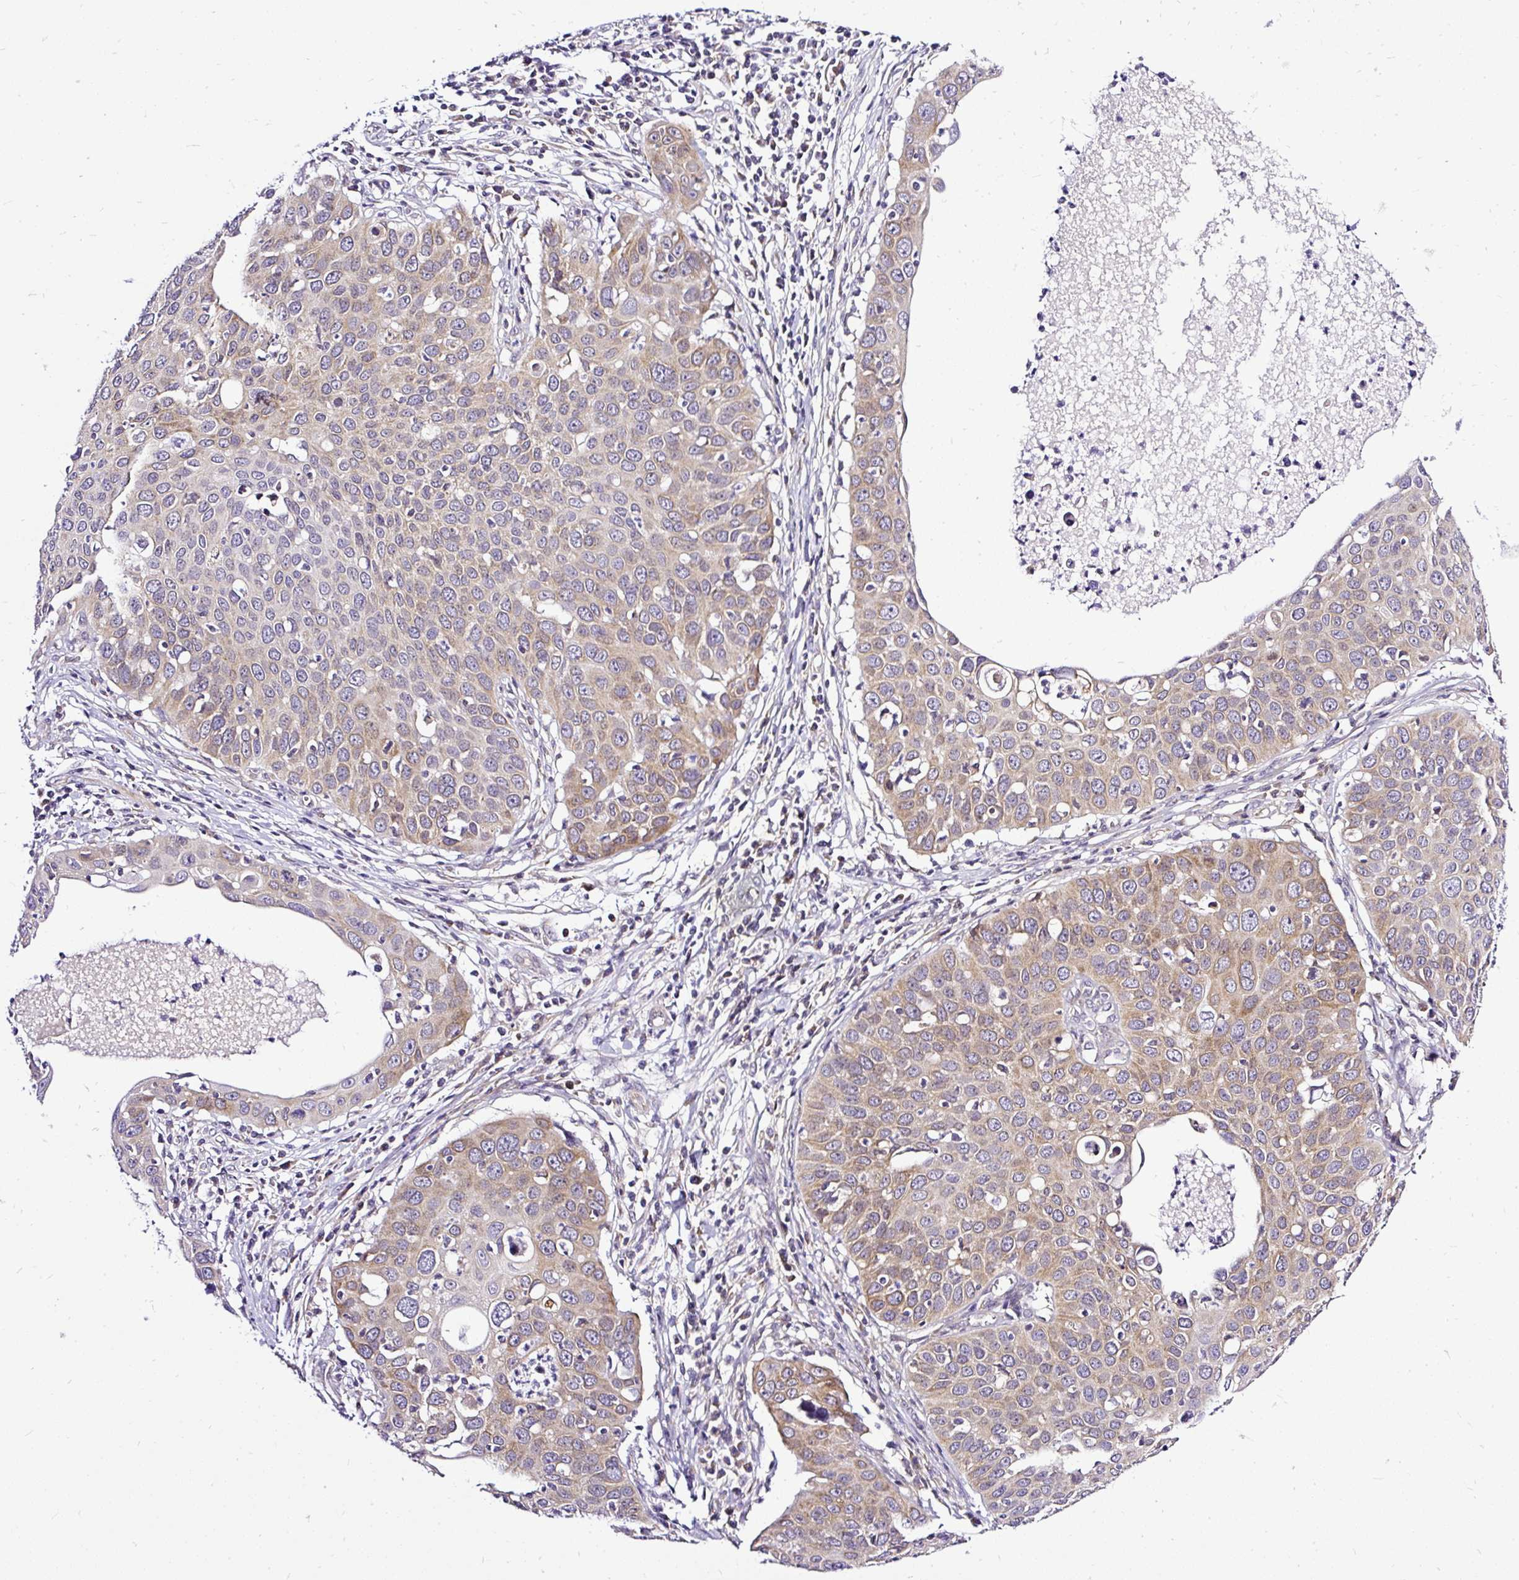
{"staining": {"intensity": "moderate", "quantity": "25%-75%", "location": "cytoplasmic/membranous"}, "tissue": "cervical cancer", "cell_type": "Tumor cells", "image_type": "cancer", "snomed": [{"axis": "morphology", "description": "Squamous cell carcinoma, NOS"}, {"axis": "topography", "description": "Cervix"}], "caption": "Brown immunohistochemical staining in squamous cell carcinoma (cervical) demonstrates moderate cytoplasmic/membranous staining in about 25%-75% of tumor cells.", "gene": "AMFR", "patient": {"sex": "female", "age": 36}}